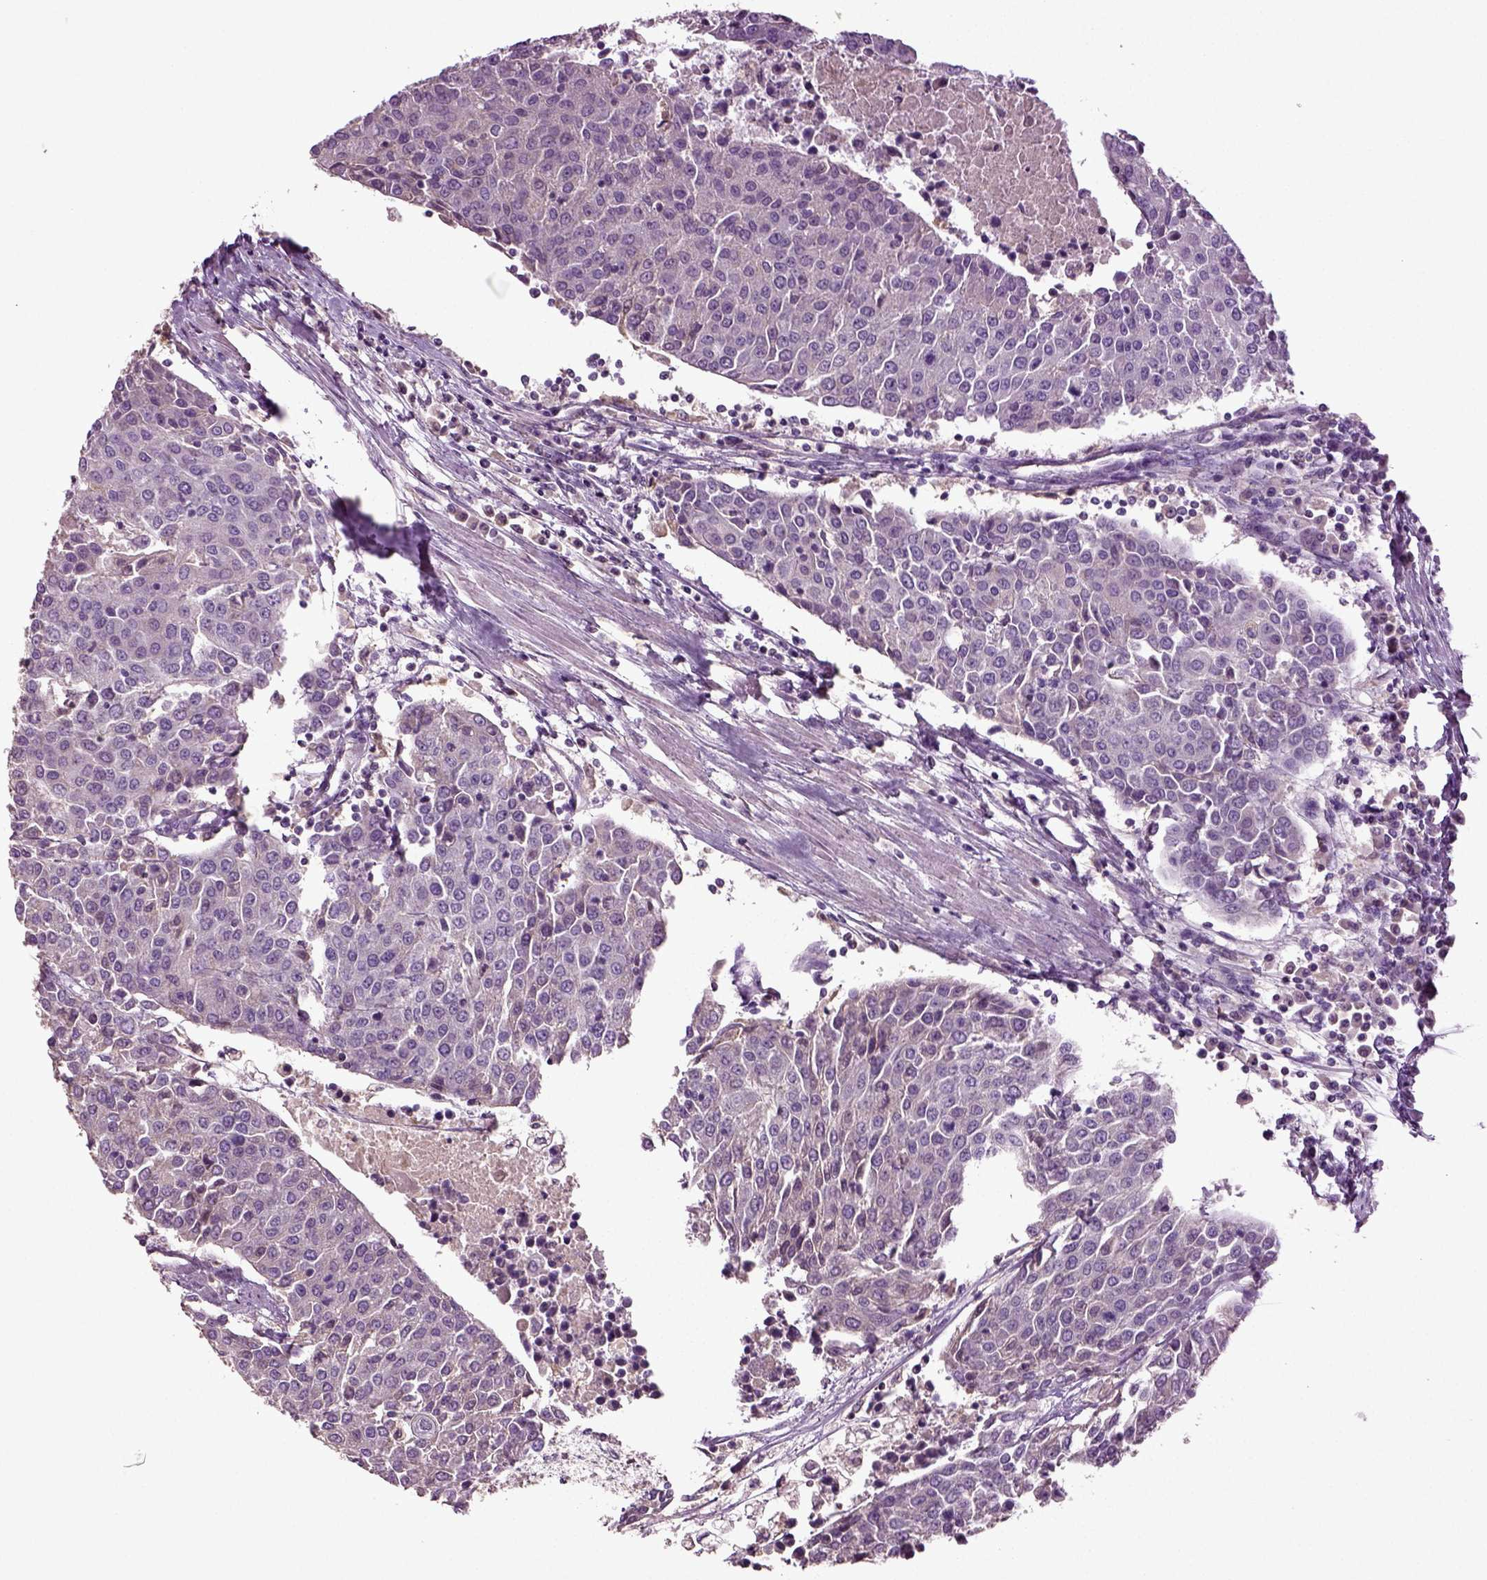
{"staining": {"intensity": "negative", "quantity": "none", "location": "none"}, "tissue": "urothelial cancer", "cell_type": "Tumor cells", "image_type": "cancer", "snomed": [{"axis": "morphology", "description": "Urothelial carcinoma, High grade"}, {"axis": "topography", "description": "Urinary bladder"}], "caption": "This micrograph is of urothelial cancer stained with immunohistochemistry to label a protein in brown with the nuclei are counter-stained blue. There is no expression in tumor cells.", "gene": "DEFB118", "patient": {"sex": "female", "age": 85}}